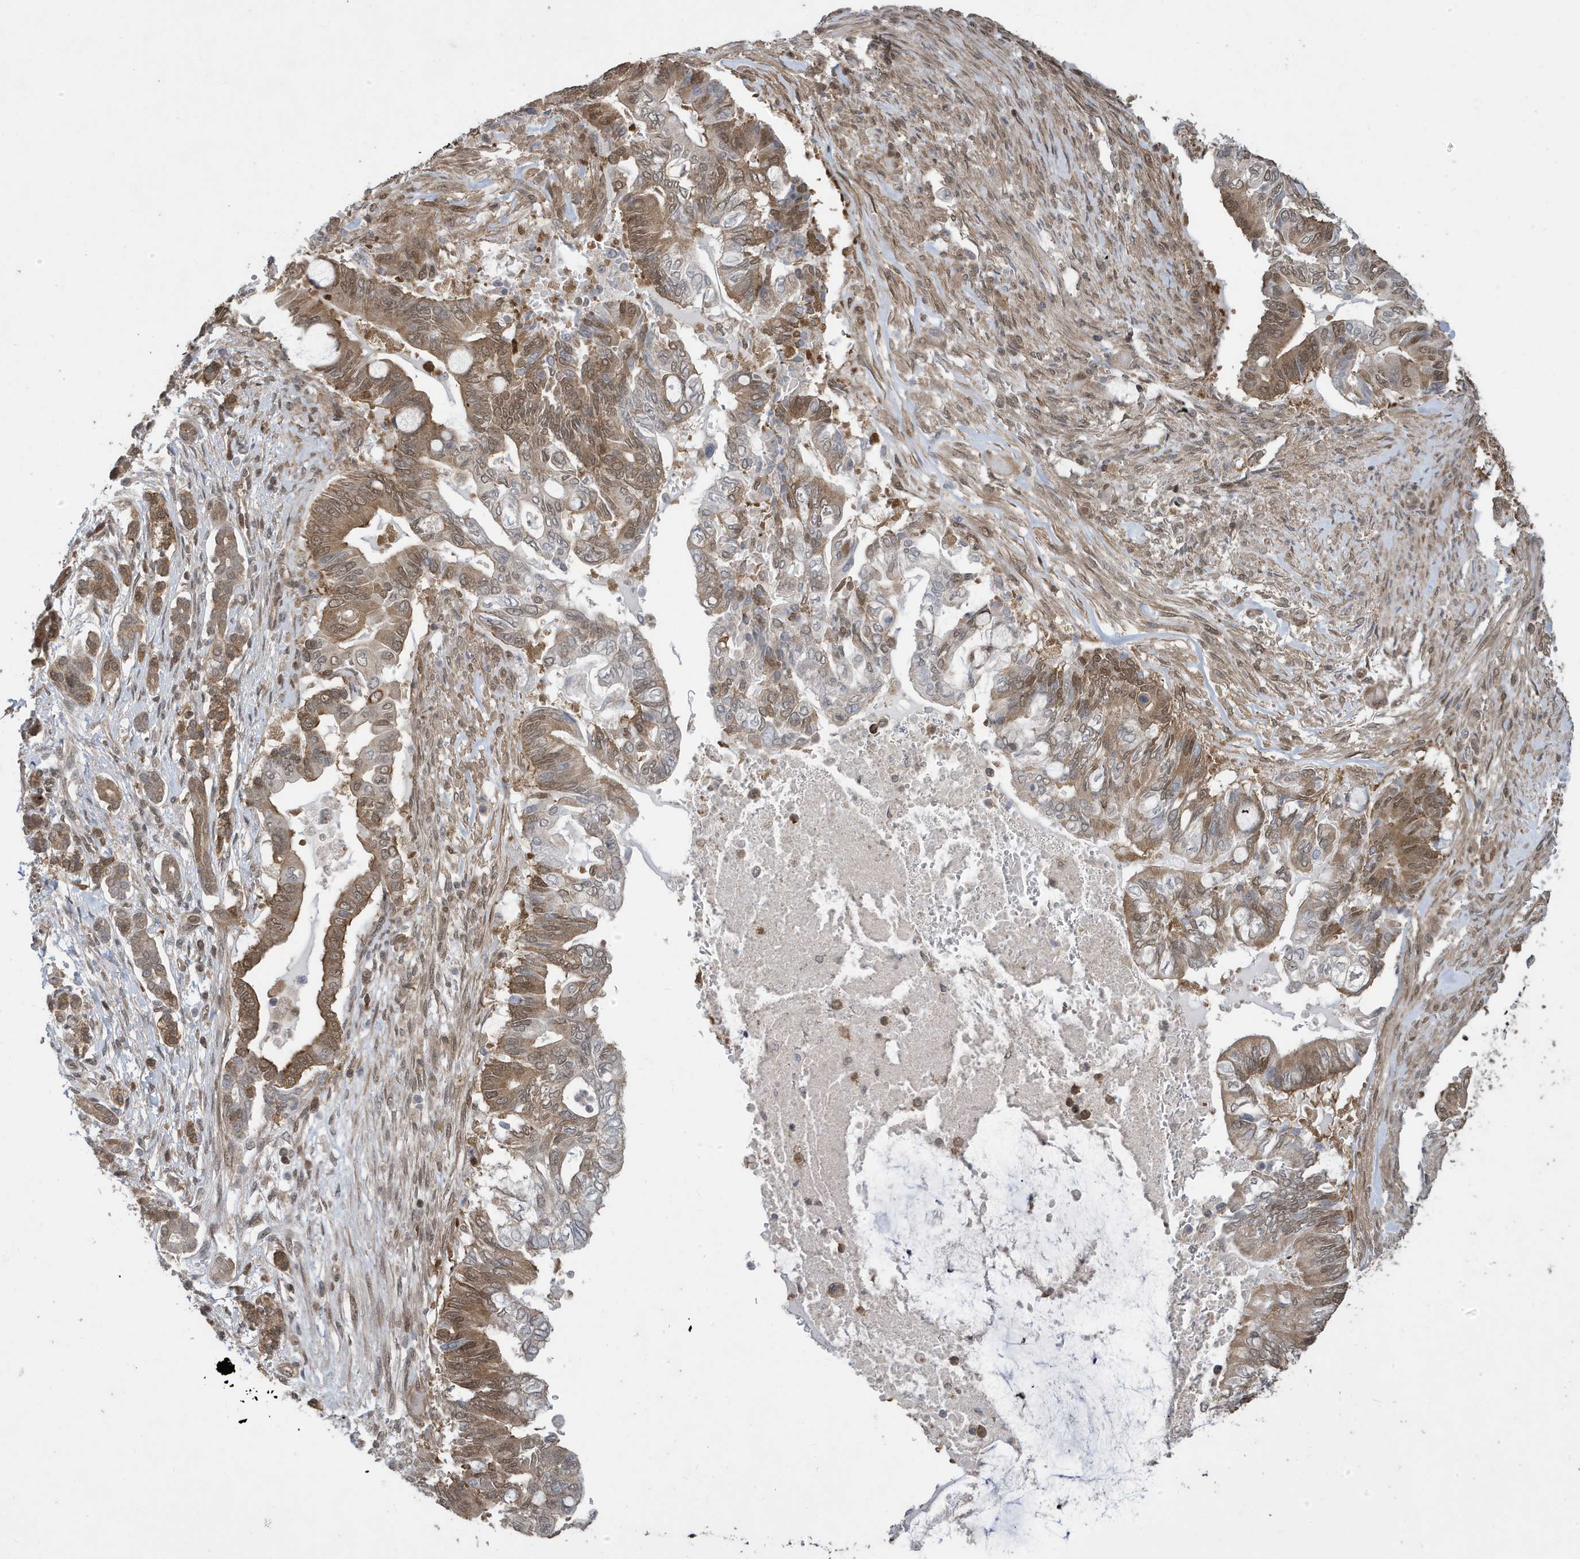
{"staining": {"intensity": "moderate", "quantity": ">75%", "location": "cytoplasmic/membranous,nuclear"}, "tissue": "pancreatic cancer", "cell_type": "Tumor cells", "image_type": "cancer", "snomed": [{"axis": "morphology", "description": "Adenocarcinoma, NOS"}, {"axis": "topography", "description": "Pancreas"}], "caption": "Pancreatic cancer stained for a protein reveals moderate cytoplasmic/membranous and nuclear positivity in tumor cells.", "gene": "UBQLN1", "patient": {"sex": "male", "age": 68}}